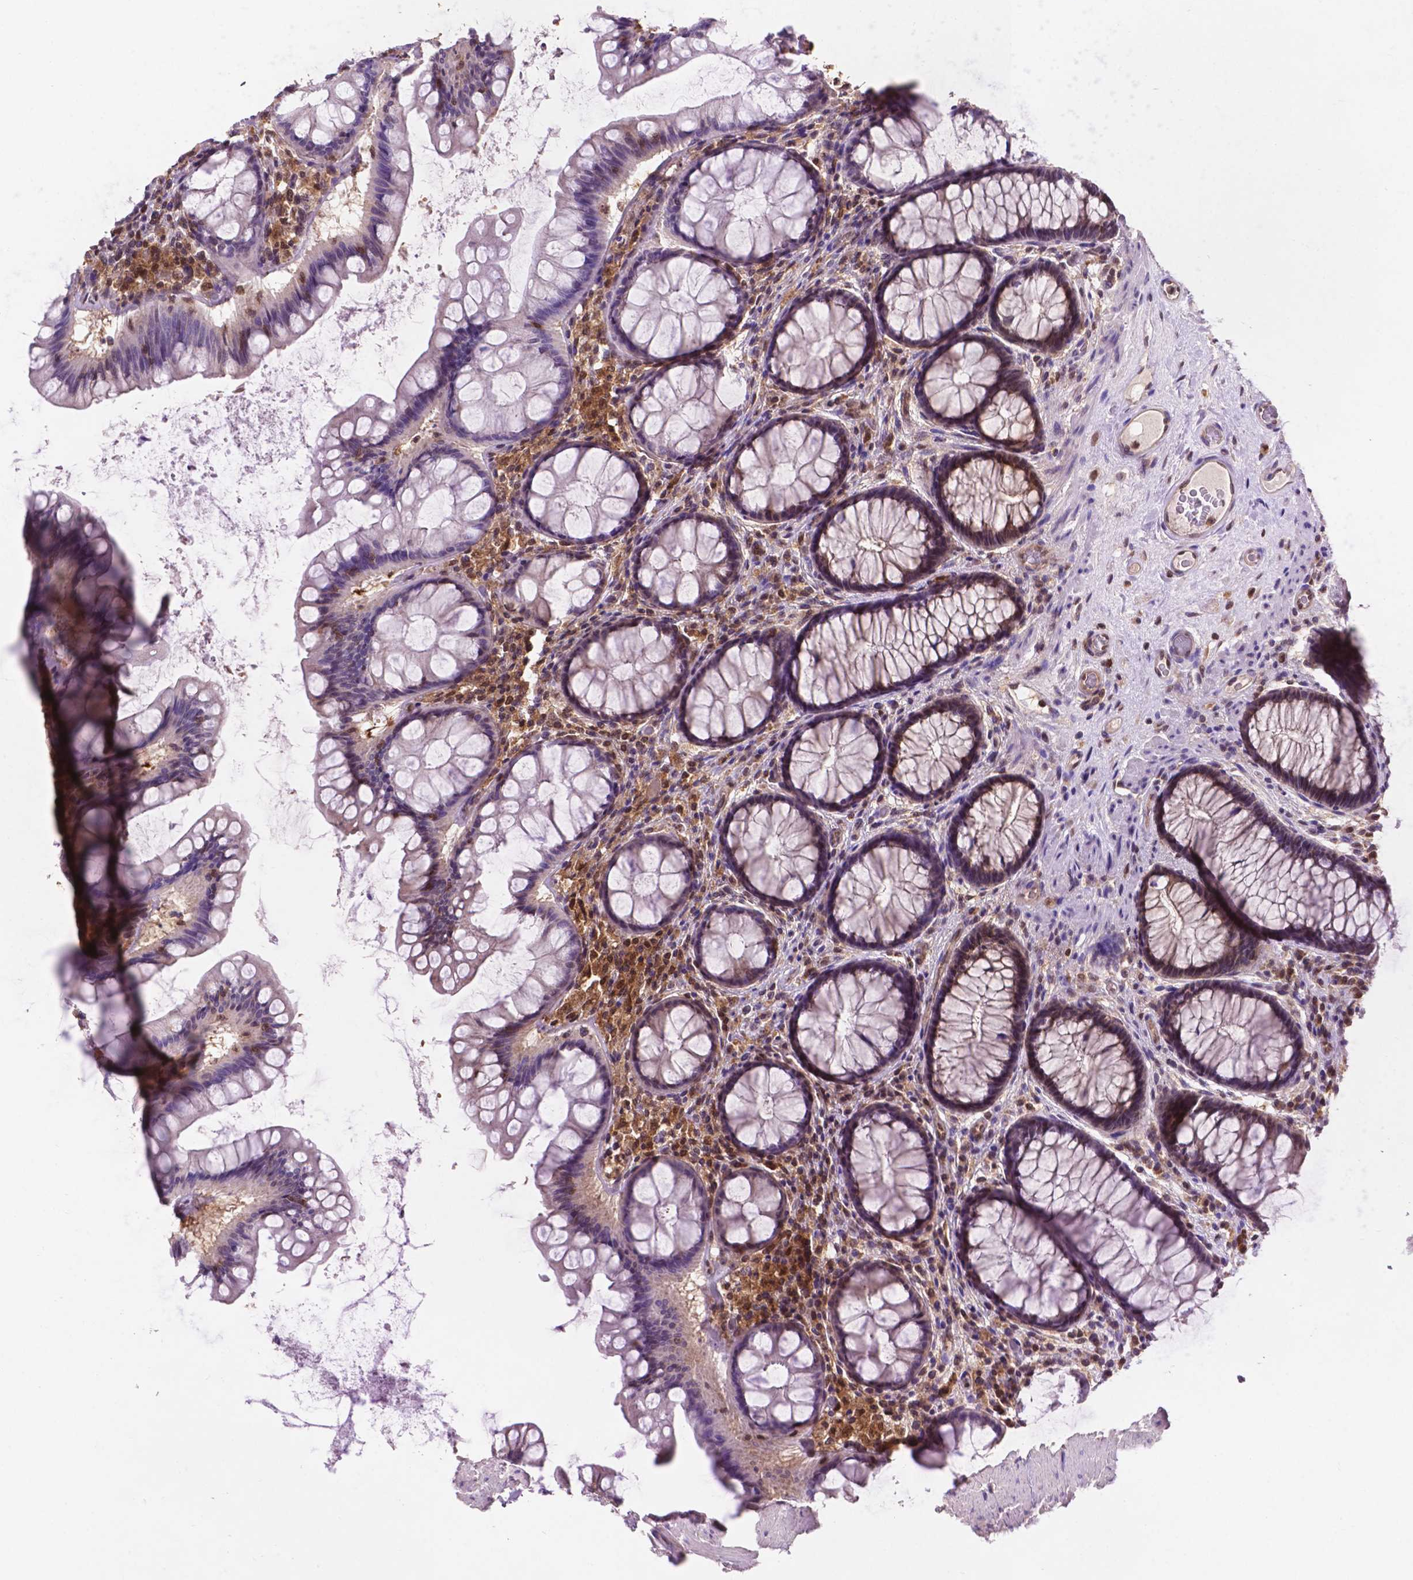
{"staining": {"intensity": "weak", "quantity": ">75%", "location": "cytoplasmic/membranous"}, "tissue": "colon", "cell_type": "Endothelial cells", "image_type": "normal", "snomed": [{"axis": "morphology", "description": "Normal tissue, NOS"}, {"axis": "topography", "description": "Colon"}], "caption": "IHC photomicrograph of unremarkable colon stained for a protein (brown), which demonstrates low levels of weak cytoplasmic/membranous staining in about >75% of endothelial cells.", "gene": "UBE2L6", "patient": {"sex": "female", "age": 65}}